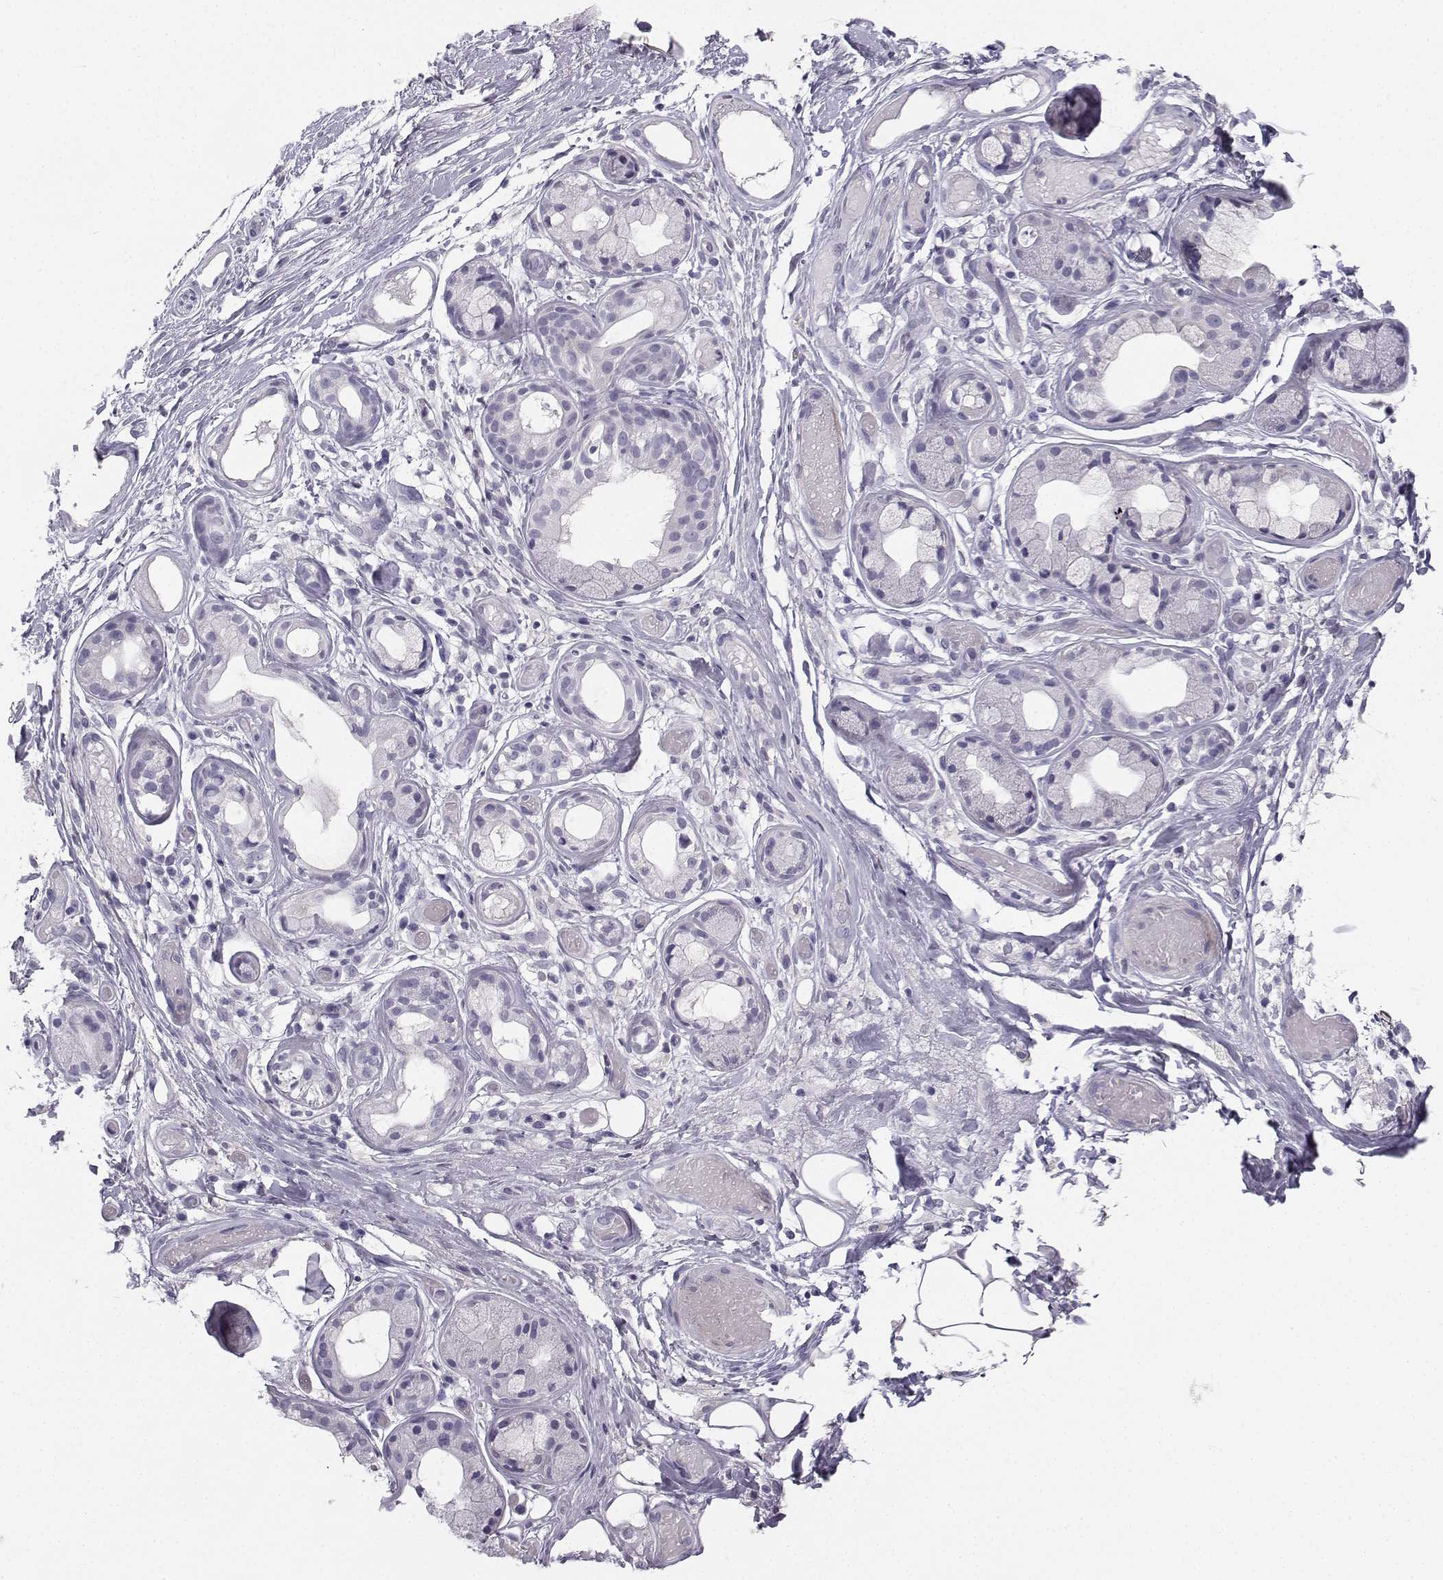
{"staining": {"intensity": "negative", "quantity": "none", "location": "none"}, "tissue": "adipose tissue", "cell_type": "Adipocytes", "image_type": "normal", "snomed": [{"axis": "morphology", "description": "Normal tissue, NOS"}, {"axis": "topography", "description": "Cartilage tissue"}], "caption": "DAB immunohistochemical staining of unremarkable adipose tissue displays no significant staining in adipocytes.", "gene": "SYCE1", "patient": {"sex": "male", "age": 62}}